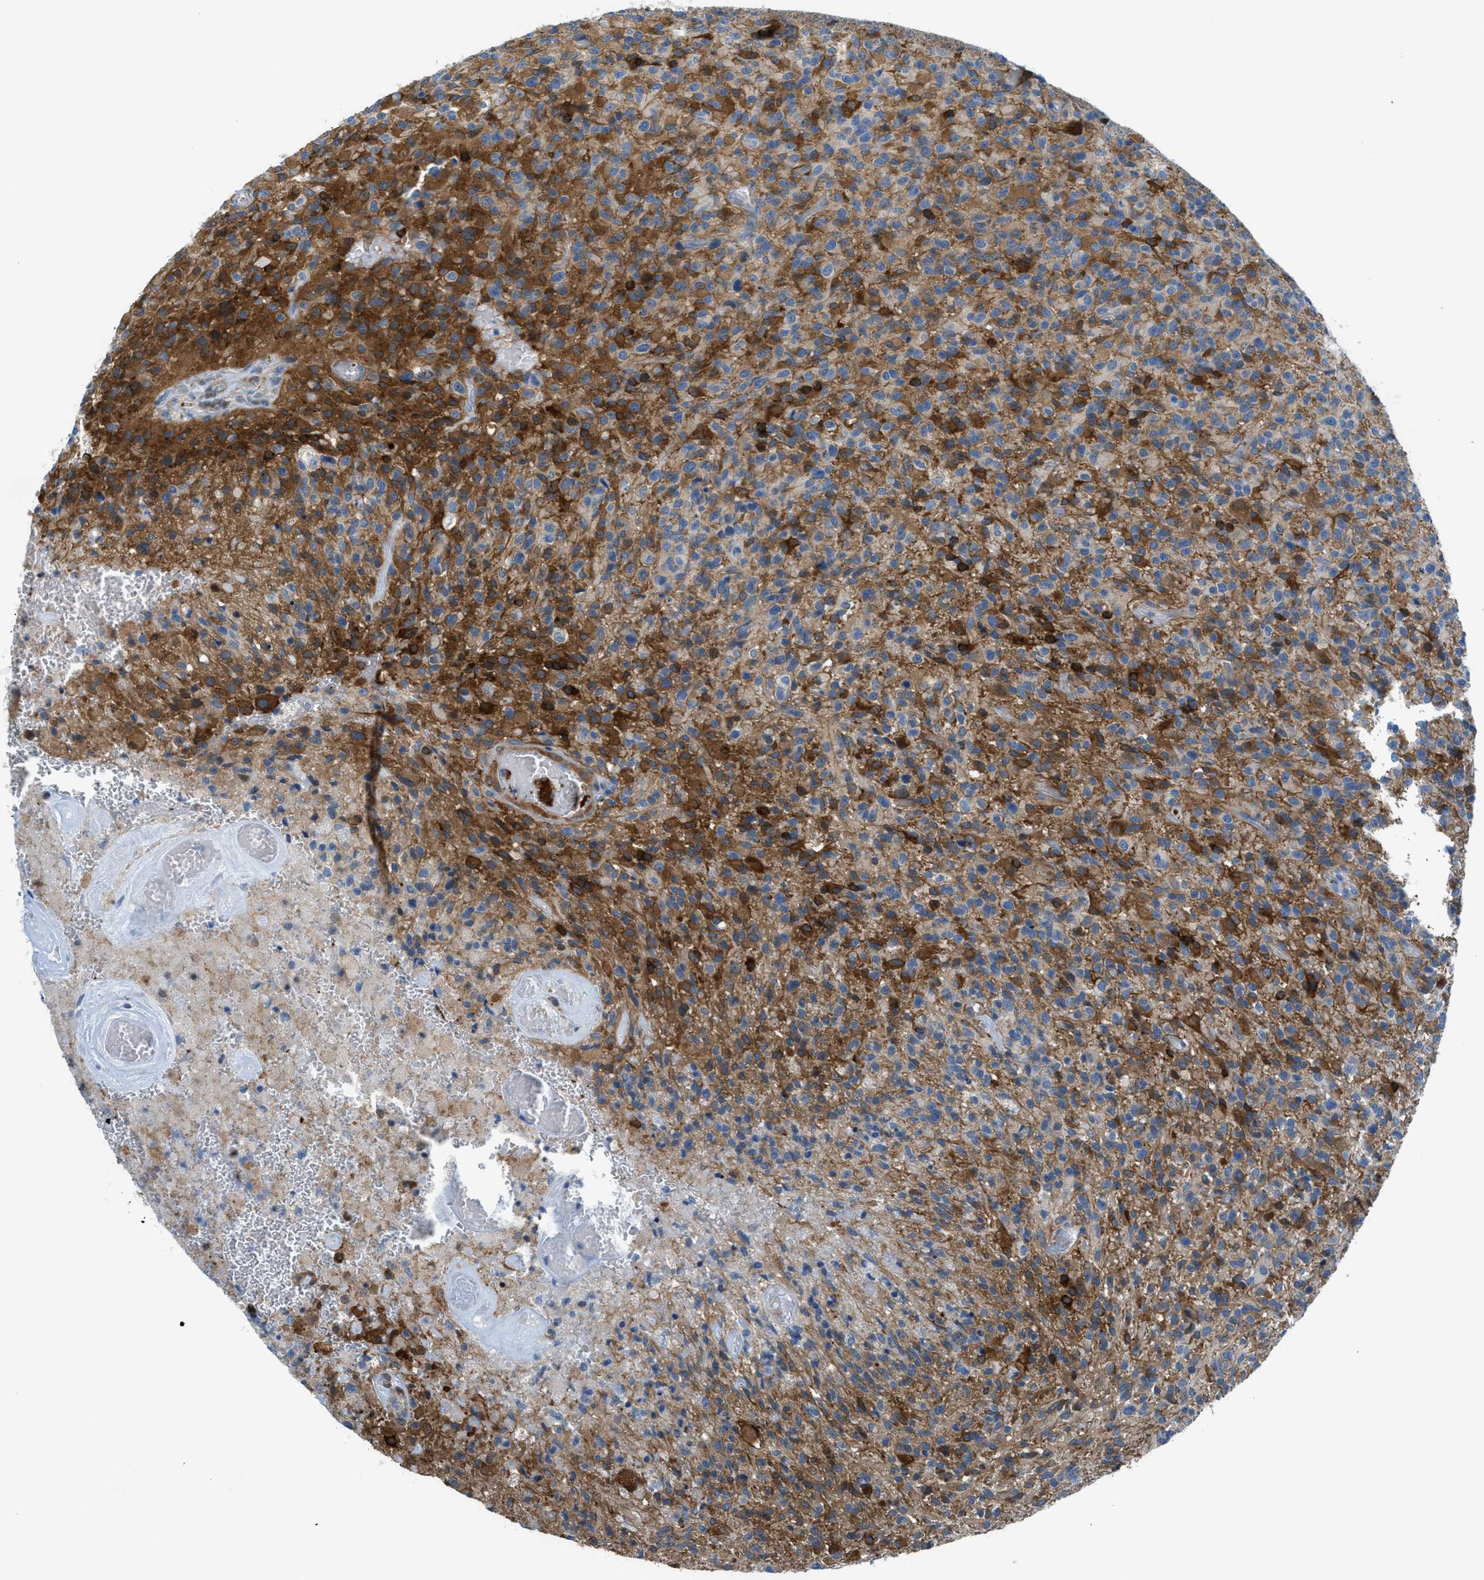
{"staining": {"intensity": "strong", "quantity": "25%-75%", "location": "cytoplasmic/membranous"}, "tissue": "glioma", "cell_type": "Tumor cells", "image_type": "cancer", "snomed": [{"axis": "morphology", "description": "Glioma, malignant, High grade"}, {"axis": "topography", "description": "Brain"}], "caption": "Immunohistochemistry (DAB) staining of human glioma demonstrates strong cytoplasmic/membranous protein expression in about 25%-75% of tumor cells.", "gene": "MAPRE2", "patient": {"sex": "male", "age": 71}}